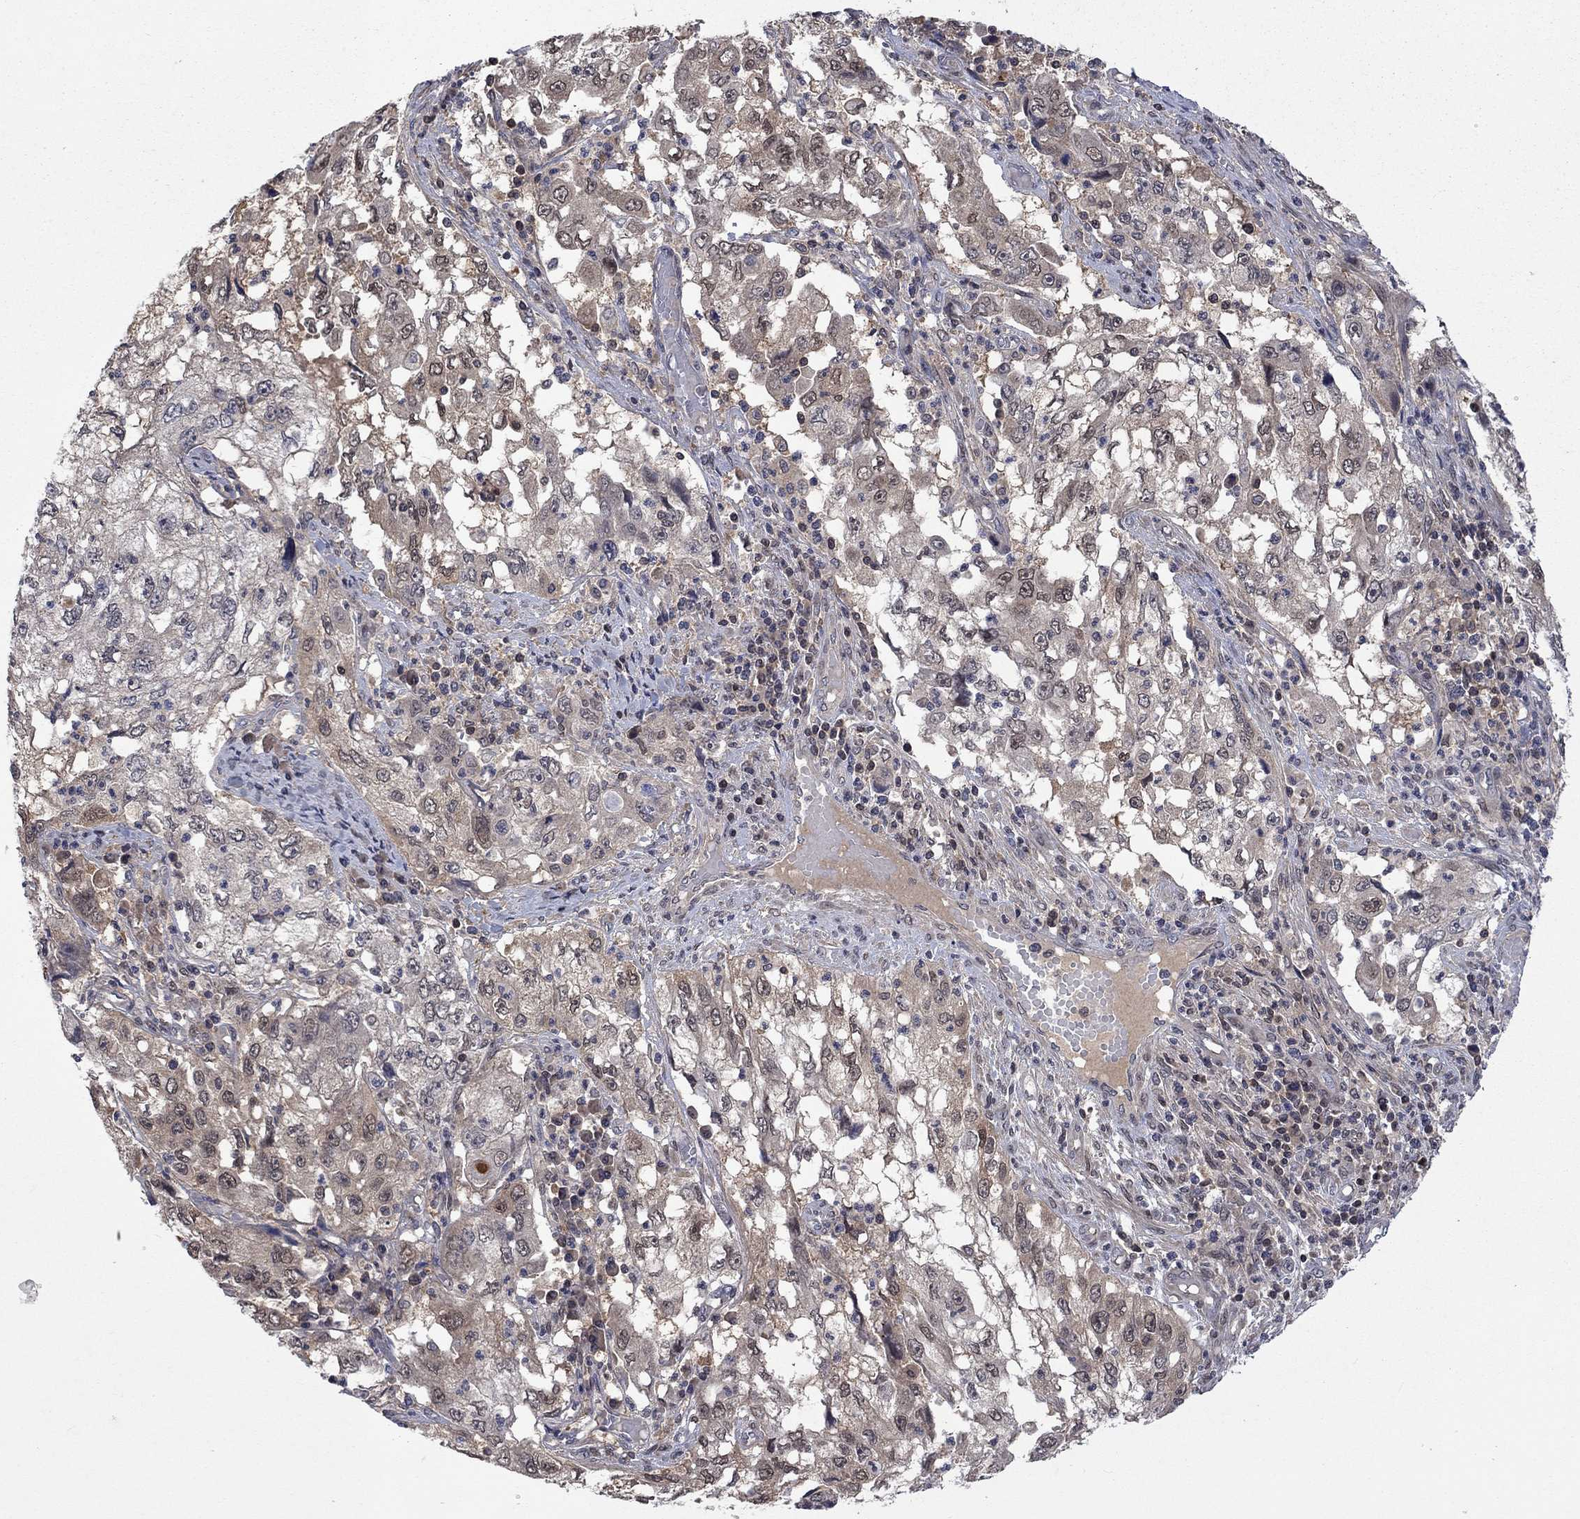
{"staining": {"intensity": "negative", "quantity": "none", "location": "none"}, "tissue": "cervical cancer", "cell_type": "Tumor cells", "image_type": "cancer", "snomed": [{"axis": "morphology", "description": "Squamous cell carcinoma, NOS"}, {"axis": "topography", "description": "Cervix"}], "caption": "Tumor cells are negative for protein expression in human cervical cancer.", "gene": "IAH1", "patient": {"sex": "female", "age": 36}}